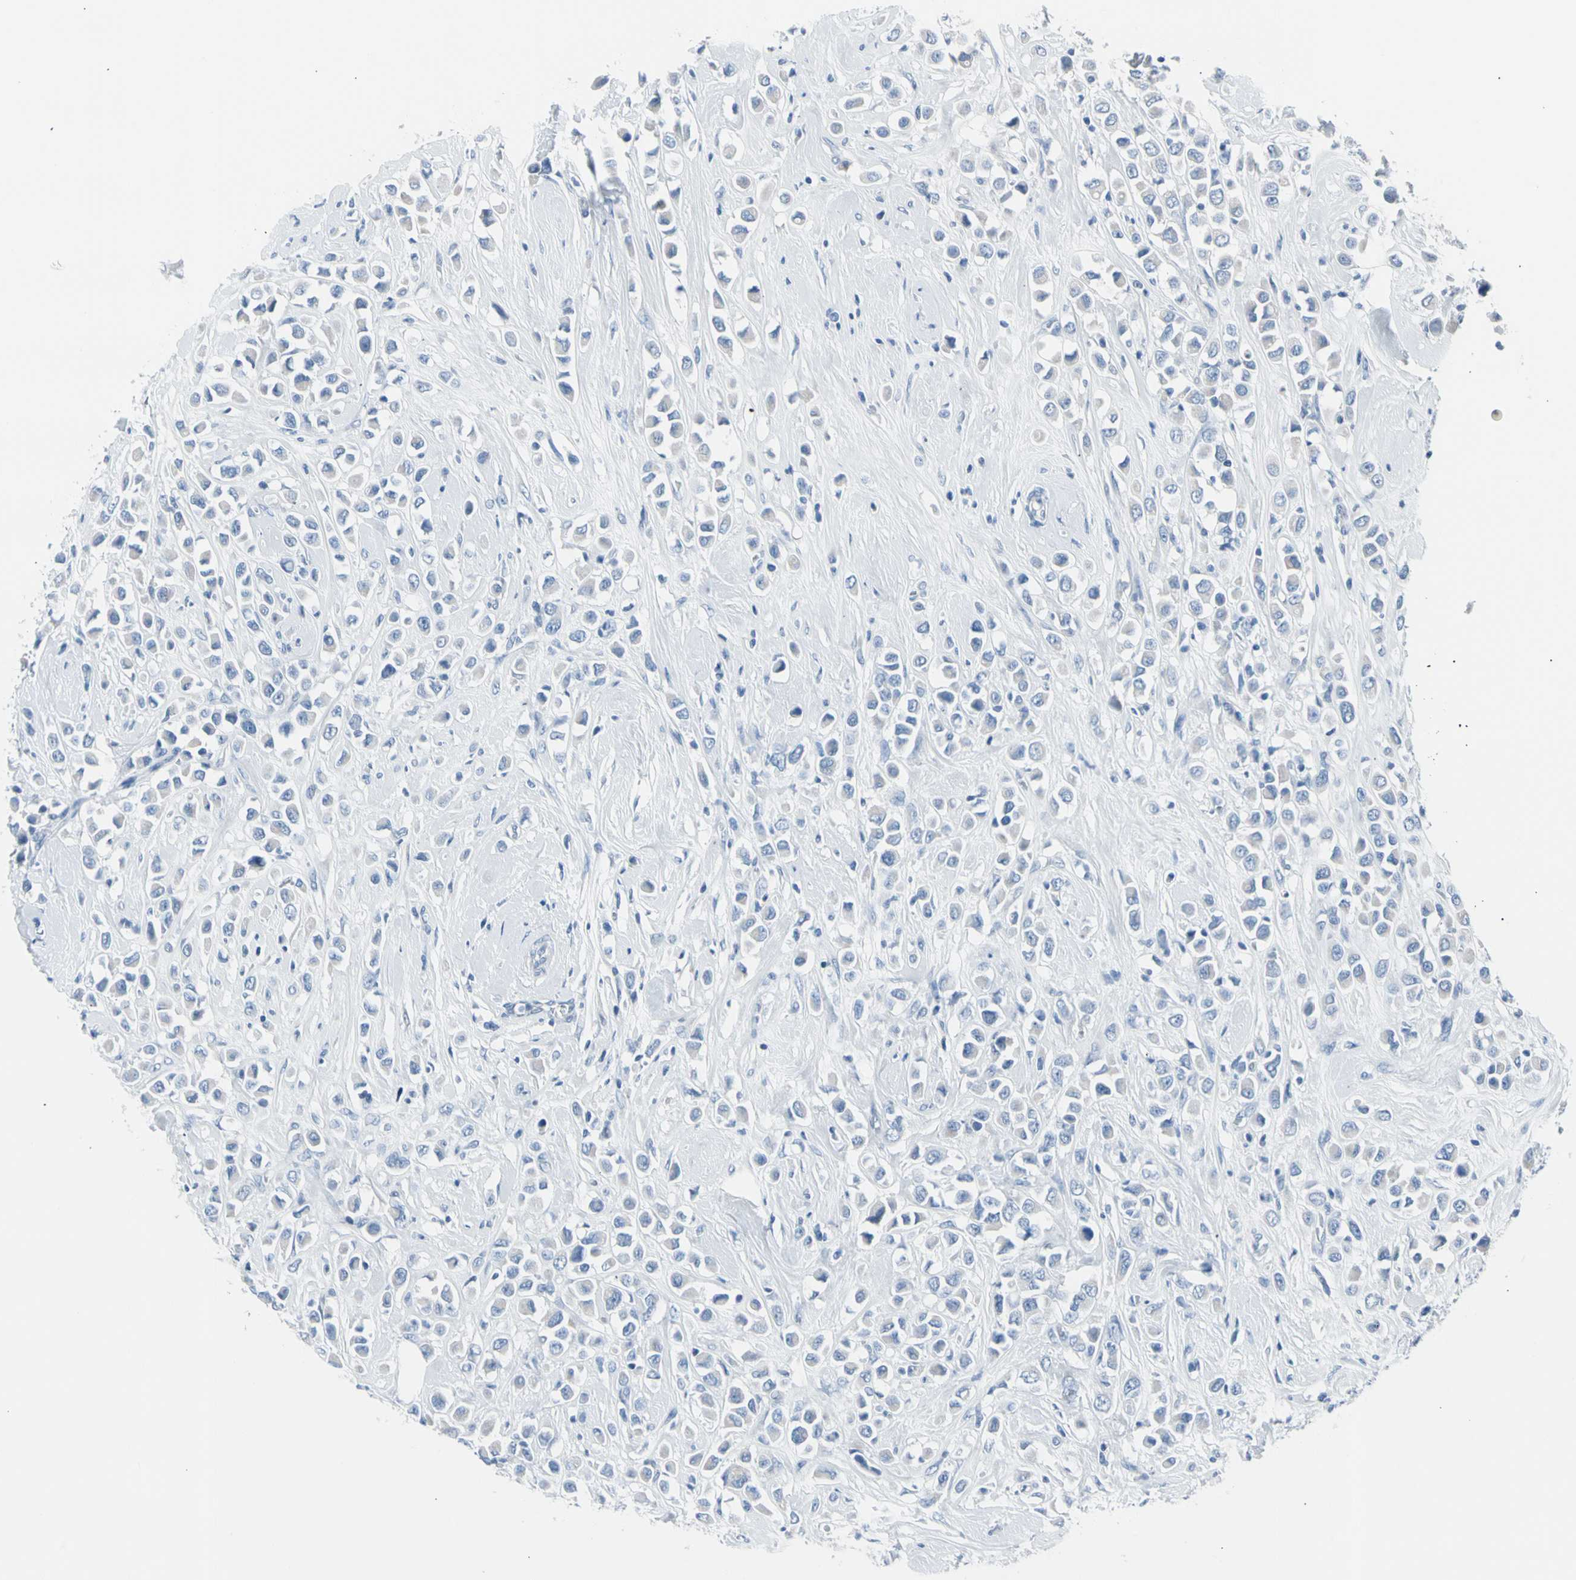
{"staining": {"intensity": "negative", "quantity": "none", "location": "none"}, "tissue": "breast cancer", "cell_type": "Tumor cells", "image_type": "cancer", "snomed": [{"axis": "morphology", "description": "Duct carcinoma"}, {"axis": "topography", "description": "Breast"}], "caption": "Immunohistochemistry (IHC) image of human breast infiltrating ductal carcinoma stained for a protein (brown), which reveals no positivity in tumor cells. (Stains: DAB immunohistochemistry with hematoxylin counter stain, Microscopy: brightfield microscopy at high magnification).", "gene": "TPO", "patient": {"sex": "female", "age": 61}}